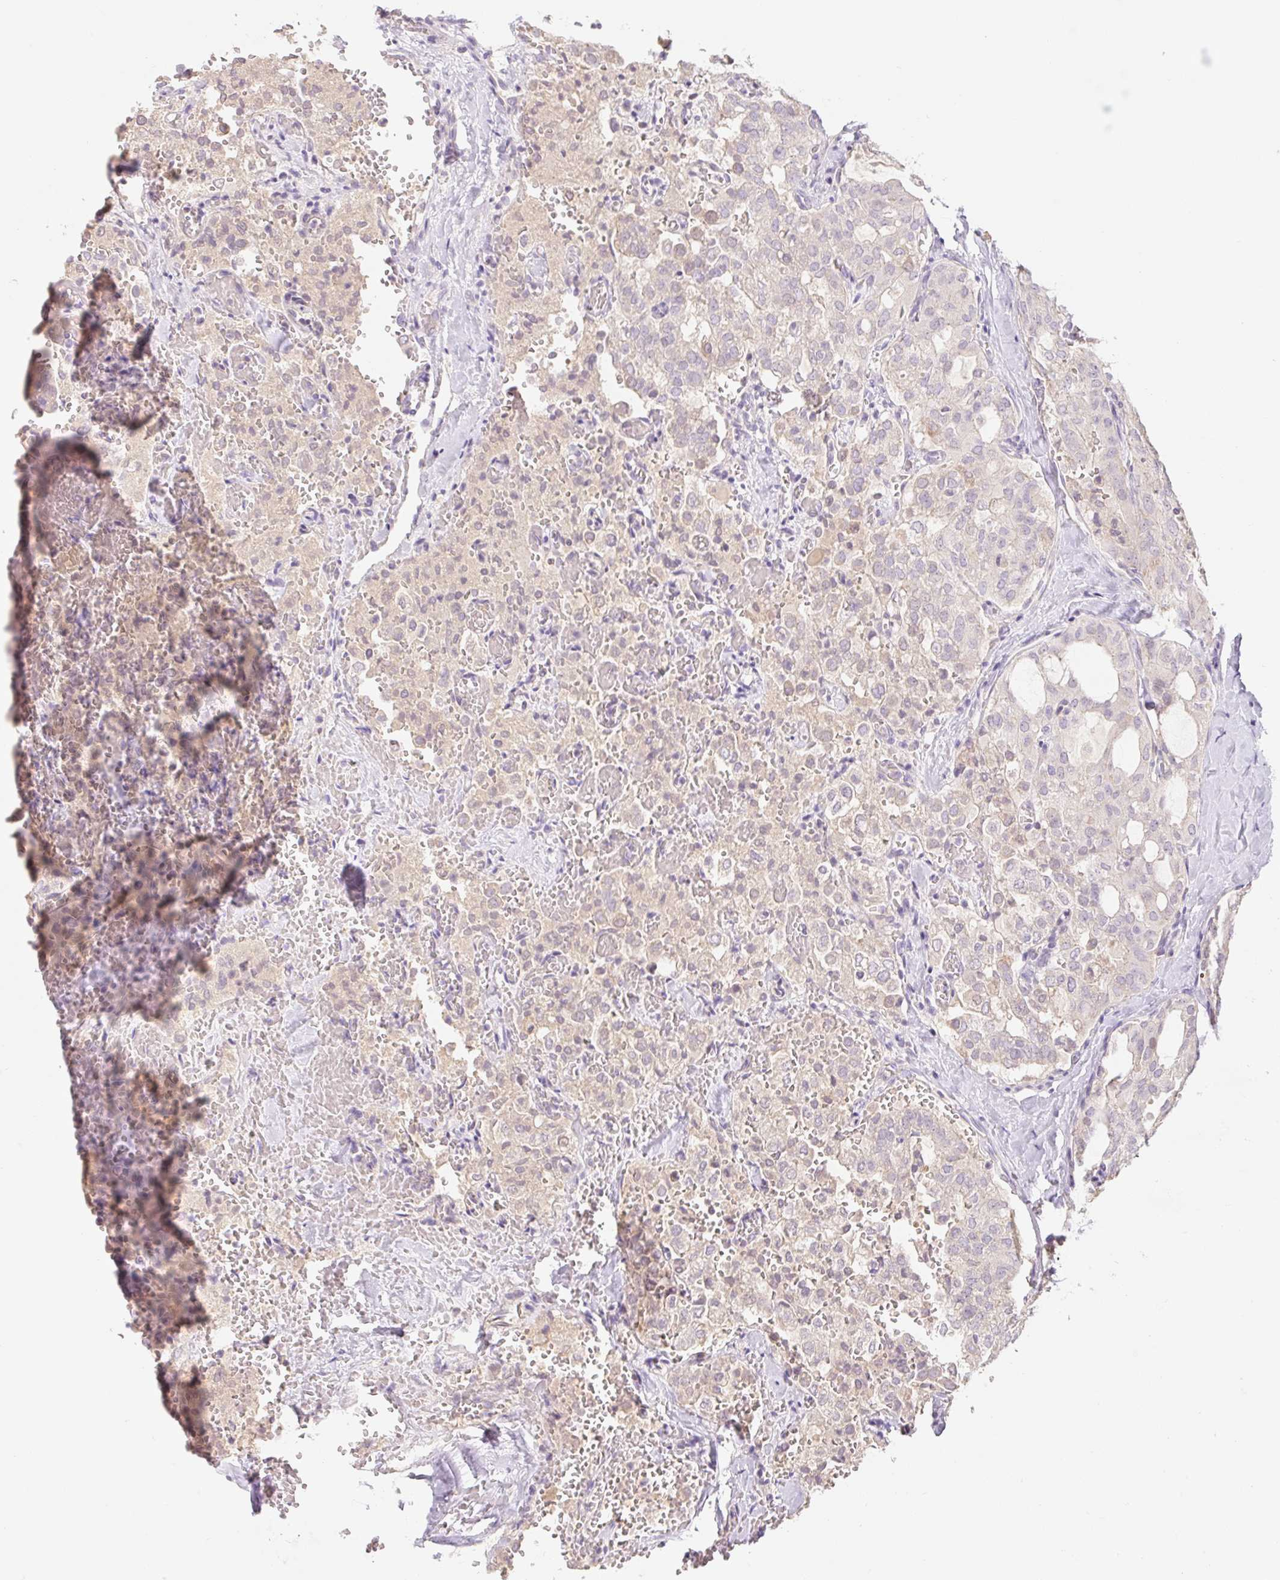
{"staining": {"intensity": "weak", "quantity": "<25%", "location": "nuclear"}, "tissue": "thyroid cancer", "cell_type": "Tumor cells", "image_type": "cancer", "snomed": [{"axis": "morphology", "description": "Follicular adenoma carcinoma, NOS"}, {"axis": "topography", "description": "Thyroid gland"}], "caption": "Immunohistochemistry (IHC) image of follicular adenoma carcinoma (thyroid) stained for a protein (brown), which displays no positivity in tumor cells.", "gene": "MIA2", "patient": {"sex": "male", "age": 75}}